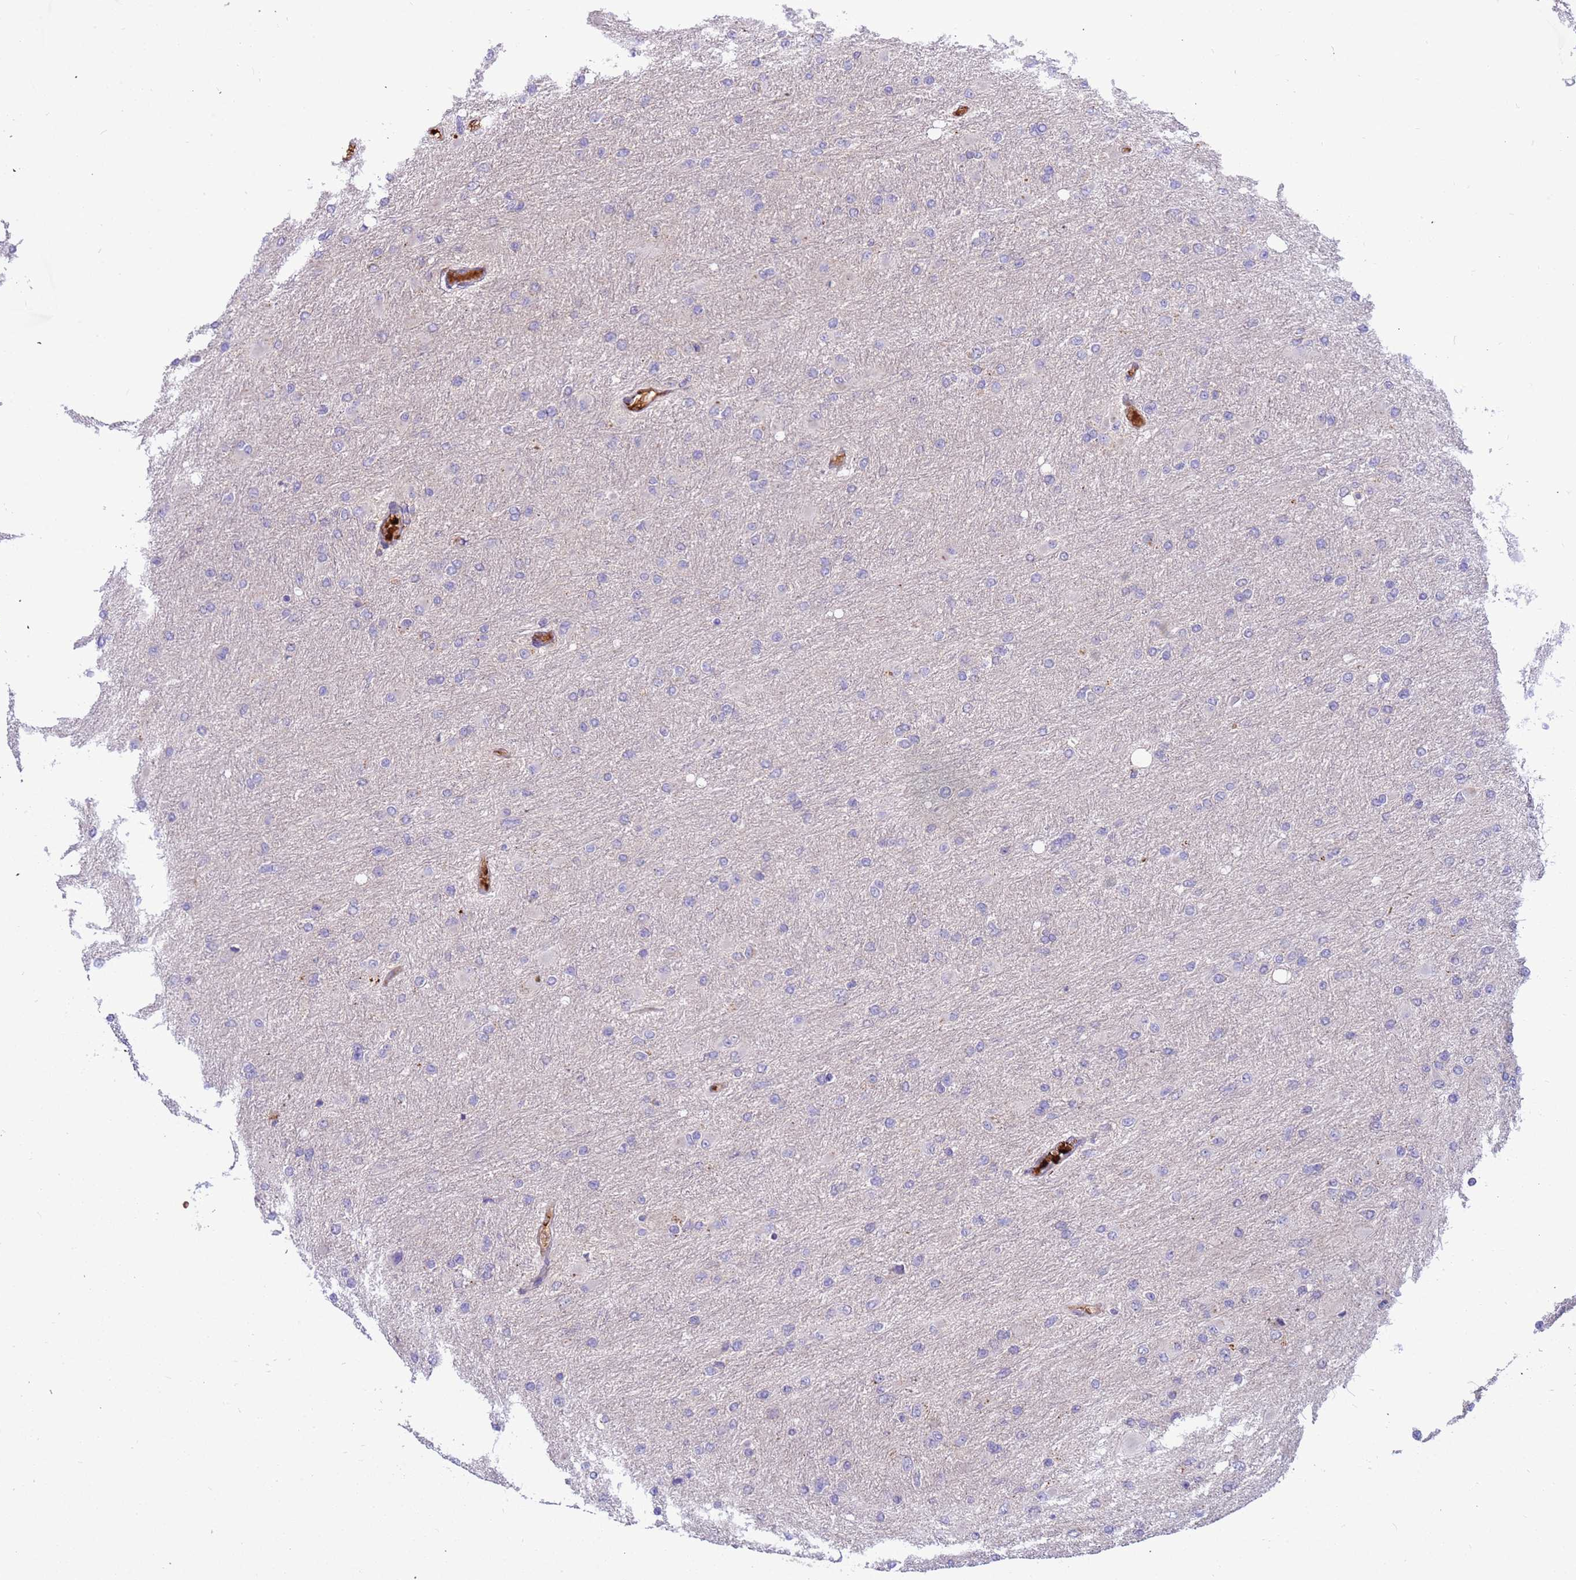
{"staining": {"intensity": "negative", "quantity": "none", "location": "none"}, "tissue": "glioma", "cell_type": "Tumor cells", "image_type": "cancer", "snomed": [{"axis": "morphology", "description": "Glioma, malignant, High grade"}, {"axis": "topography", "description": "Cerebral cortex"}], "caption": "Malignant glioma (high-grade) was stained to show a protein in brown. There is no significant positivity in tumor cells. (Stains: DAB (3,3'-diaminobenzidine) IHC with hematoxylin counter stain, Microscopy: brightfield microscopy at high magnification).", "gene": "VPS36", "patient": {"sex": "female", "age": 36}}